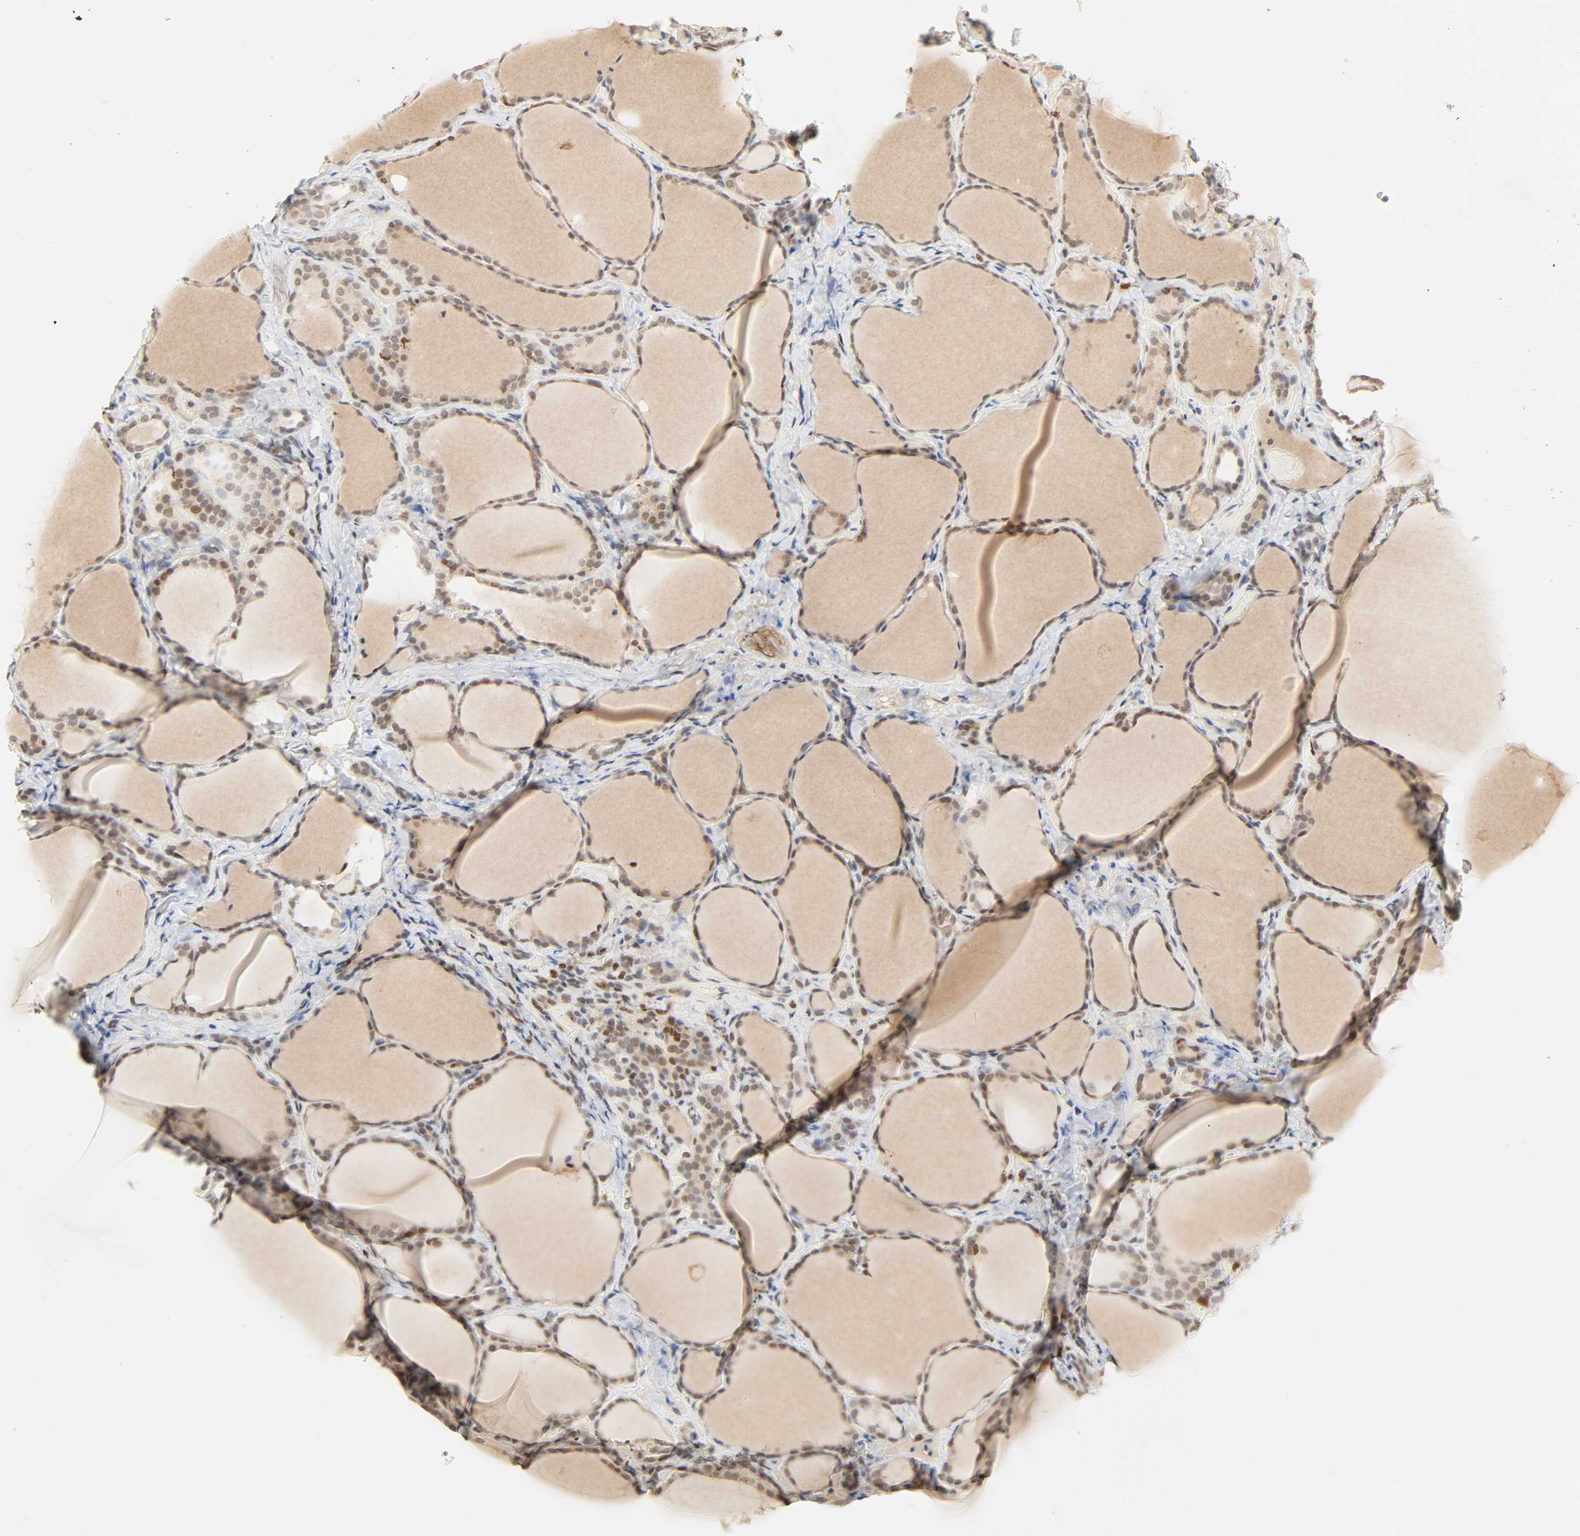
{"staining": {"intensity": "weak", "quantity": "25%-75%", "location": "nuclear"}, "tissue": "thyroid gland", "cell_type": "Glandular cells", "image_type": "normal", "snomed": [{"axis": "morphology", "description": "Normal tissue, NOS"}, {"axis": "morphology", "description": "Papillary adenocarcinoma, NOS"}, {"axis": "topography", "description": "Thyroid gland"}], "caption": "A photomicrograph of thyroid gland stained for a protein demonstrates weak nuclear brown staining in glandular cells. The protein of interest is shown in brown color, while the nuclei are stained blue.", "gene": "DAZAP1", "patient": {"sex": "female", "age": 30}}